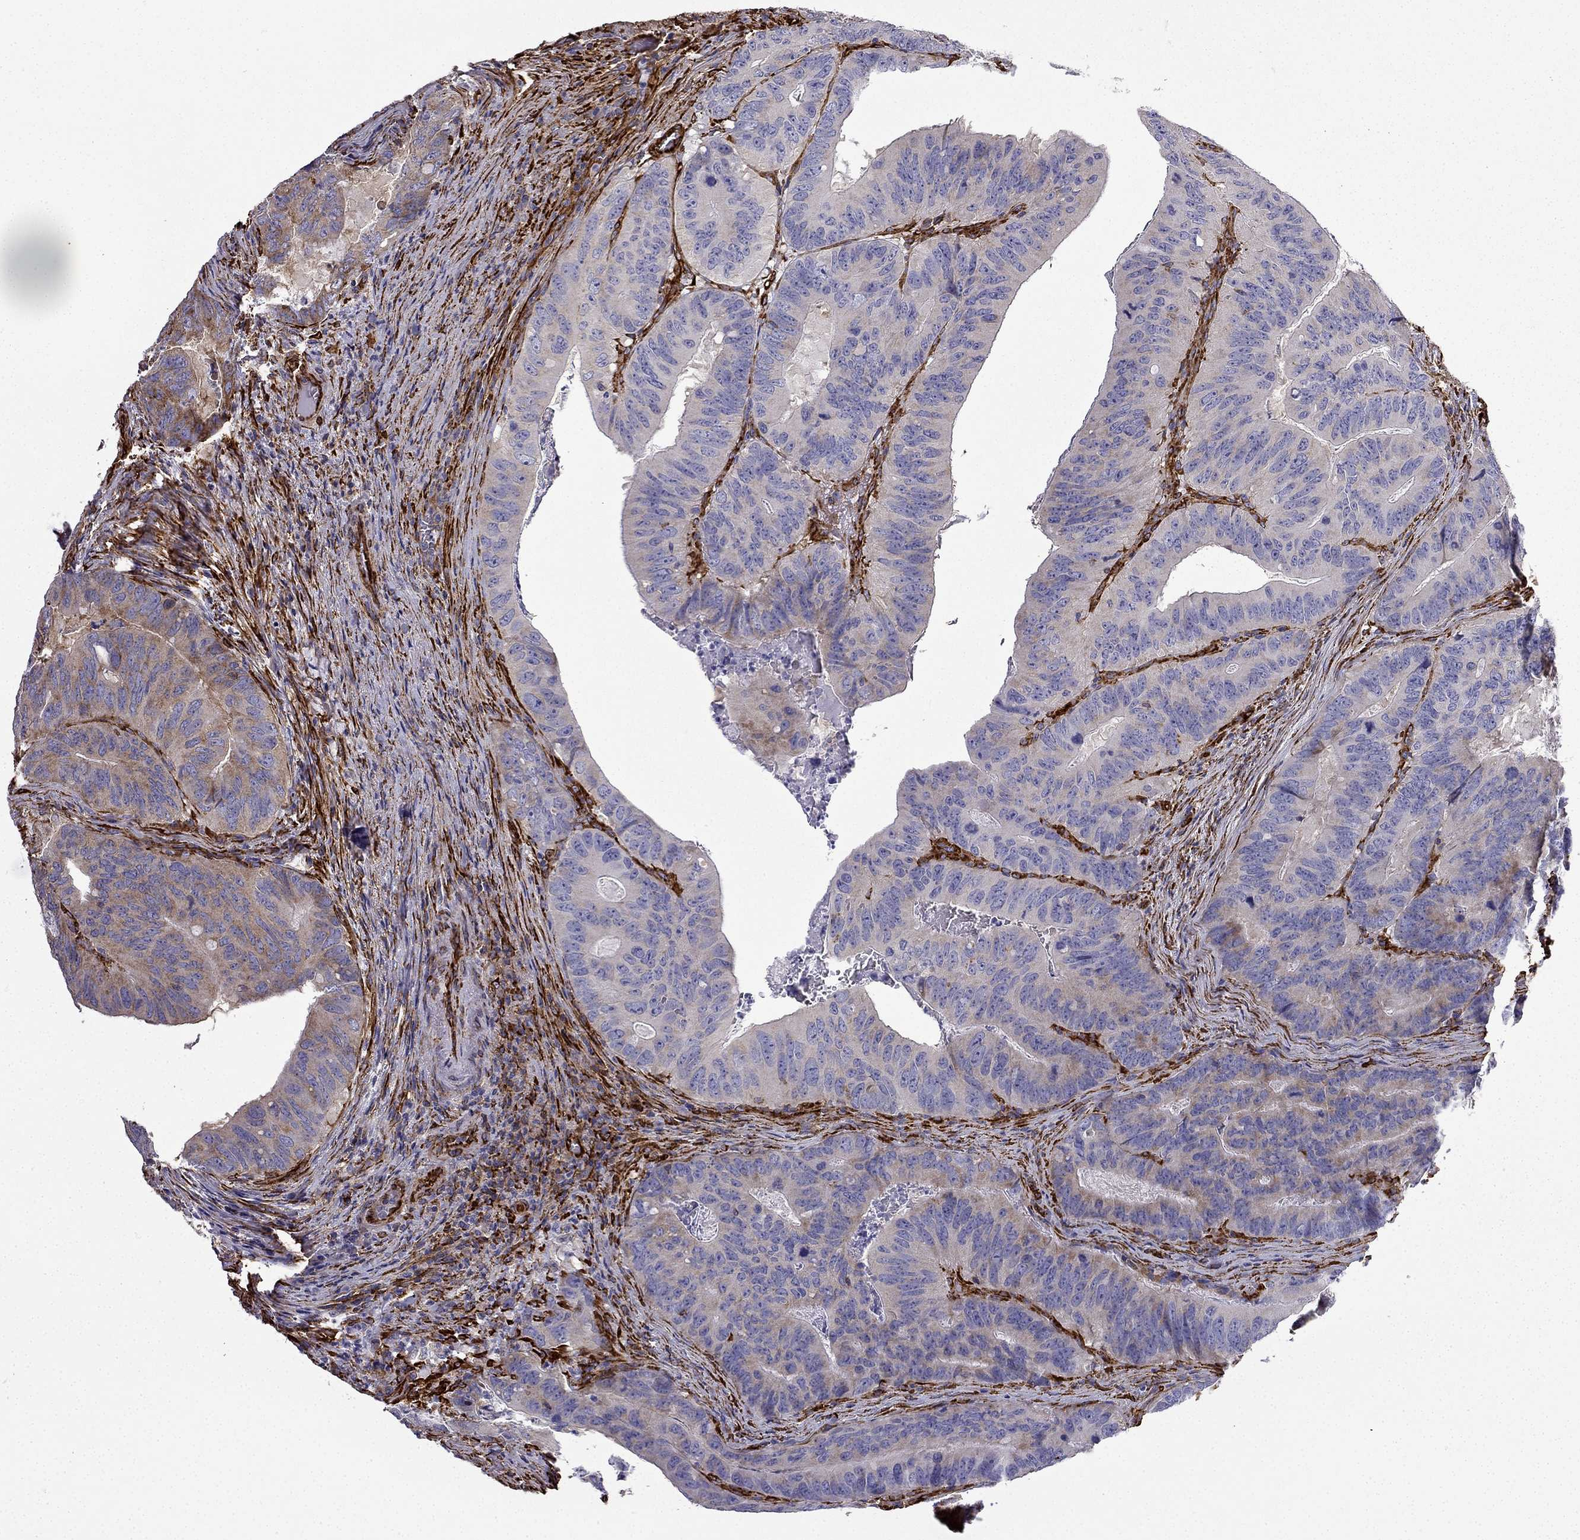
{"staining": {"intensity": "moderate", "quantity": "25%-75%", "location": "cytoplasmic/membranous"}, "tissue": "colorectal cancer", "cell_type": "Tumor cells", "image_type": "cancer", "snomed": [{"axis": "morphology", "description": "Adenocarcinoma, NOS"}, {"axis": "topography", "description": "Colon"}], "caption": "High-power microscopy captured an immunohistochemistry (IHC) photomicrograph of colorectal cancer, revealing moderate cytoplasmic/membranous staining in about 25%-75% of tumor cells.", "gene": "MAP4", "patient": {"sex": "male", "age": 79}}